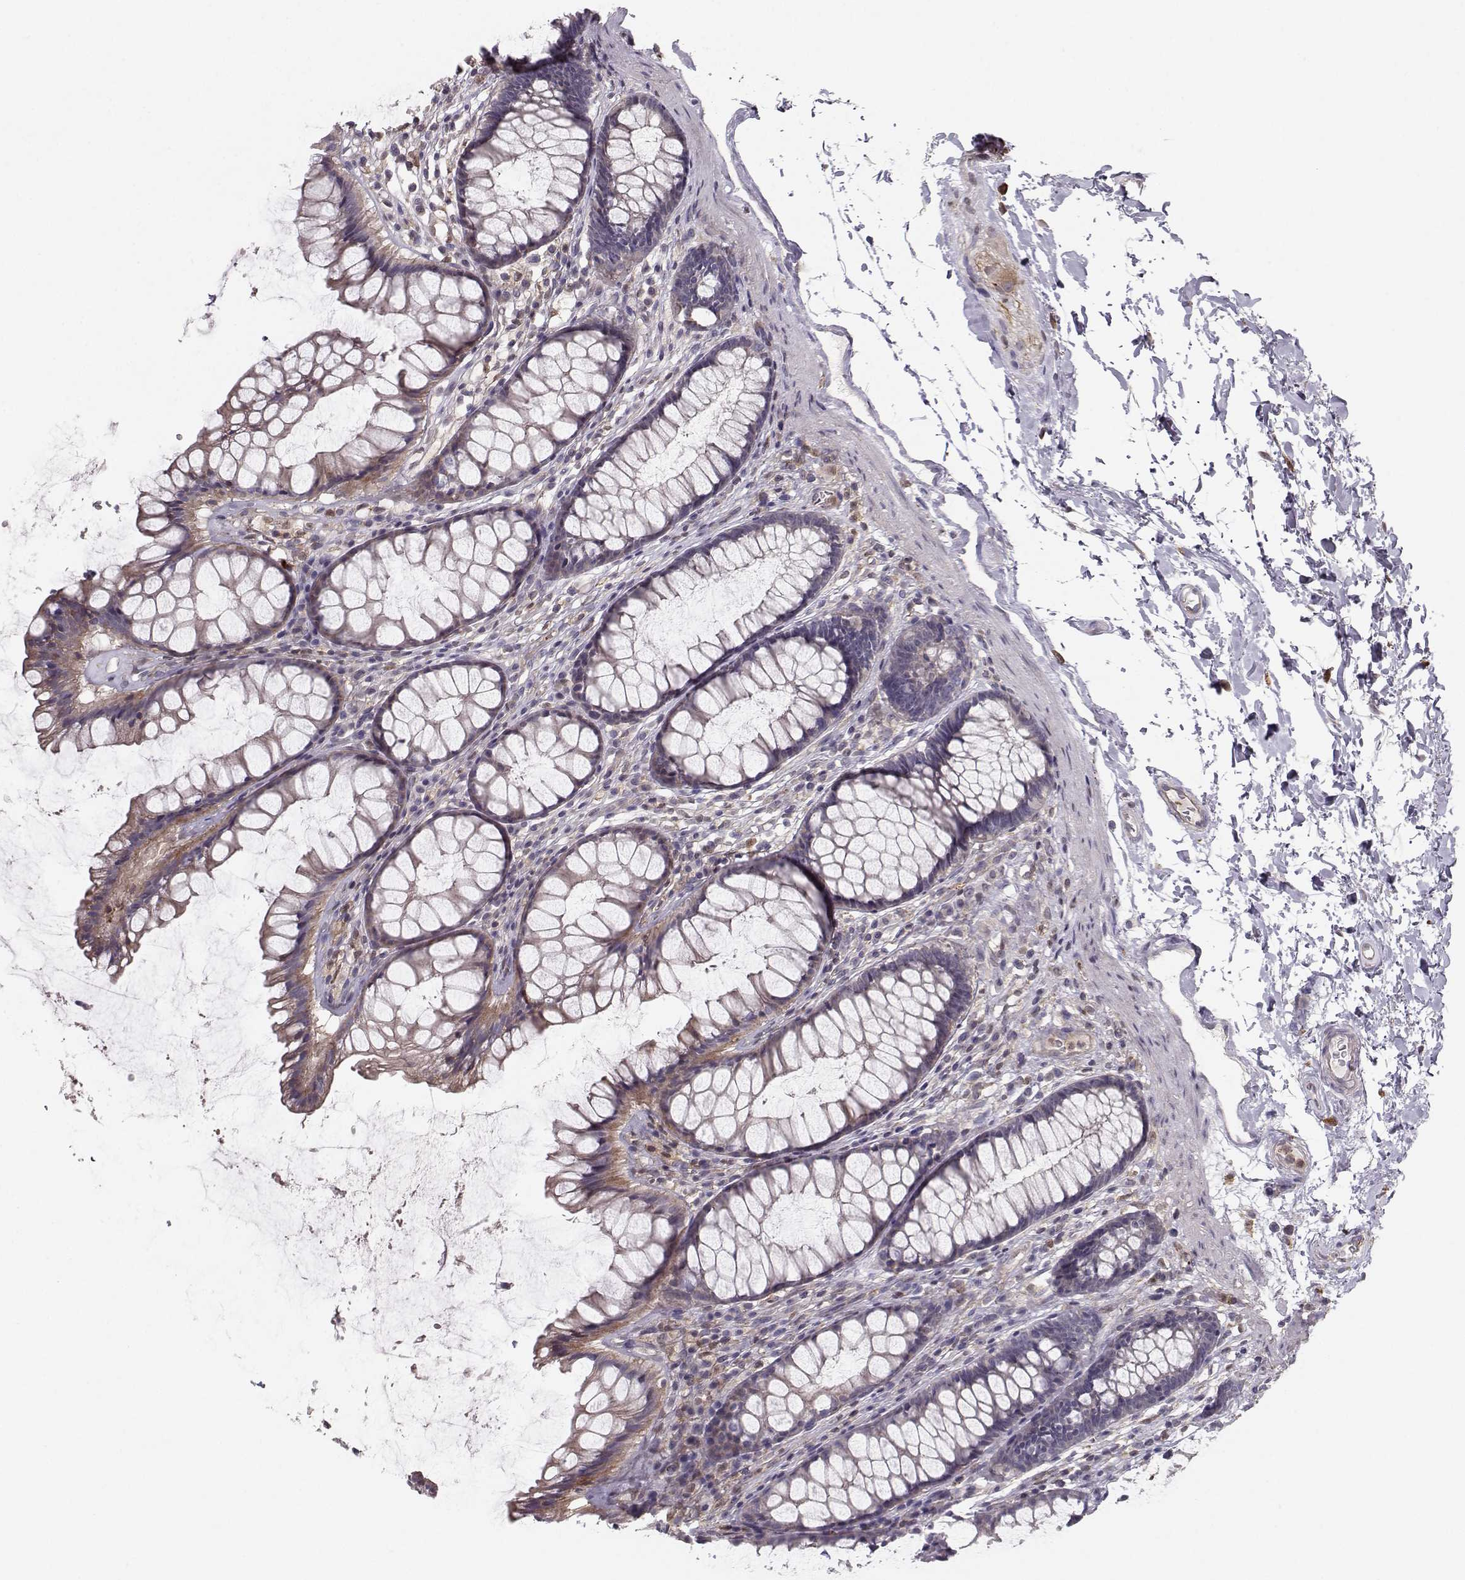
{"staining": {"intensity": "moderate", "quantity": "<25%", "location": "cytoplasmic/membranous"}, "tissue": "rectum", "cell_type": "Glandular cells", "image_type": "normal", "snomed": [{"axis": "morphology", "description": "Normal tissue, NOS"}, {"axis": "topography", "description": "Rectum"}], "caption": "Unremarkable rectum displays moderate cytoplasmic/membranous staining in approximately <25% of glandular cells, visualized by immunohistochemistry.", "gene": "ASB16", "patient": {"sex": "male", "age": 72}}